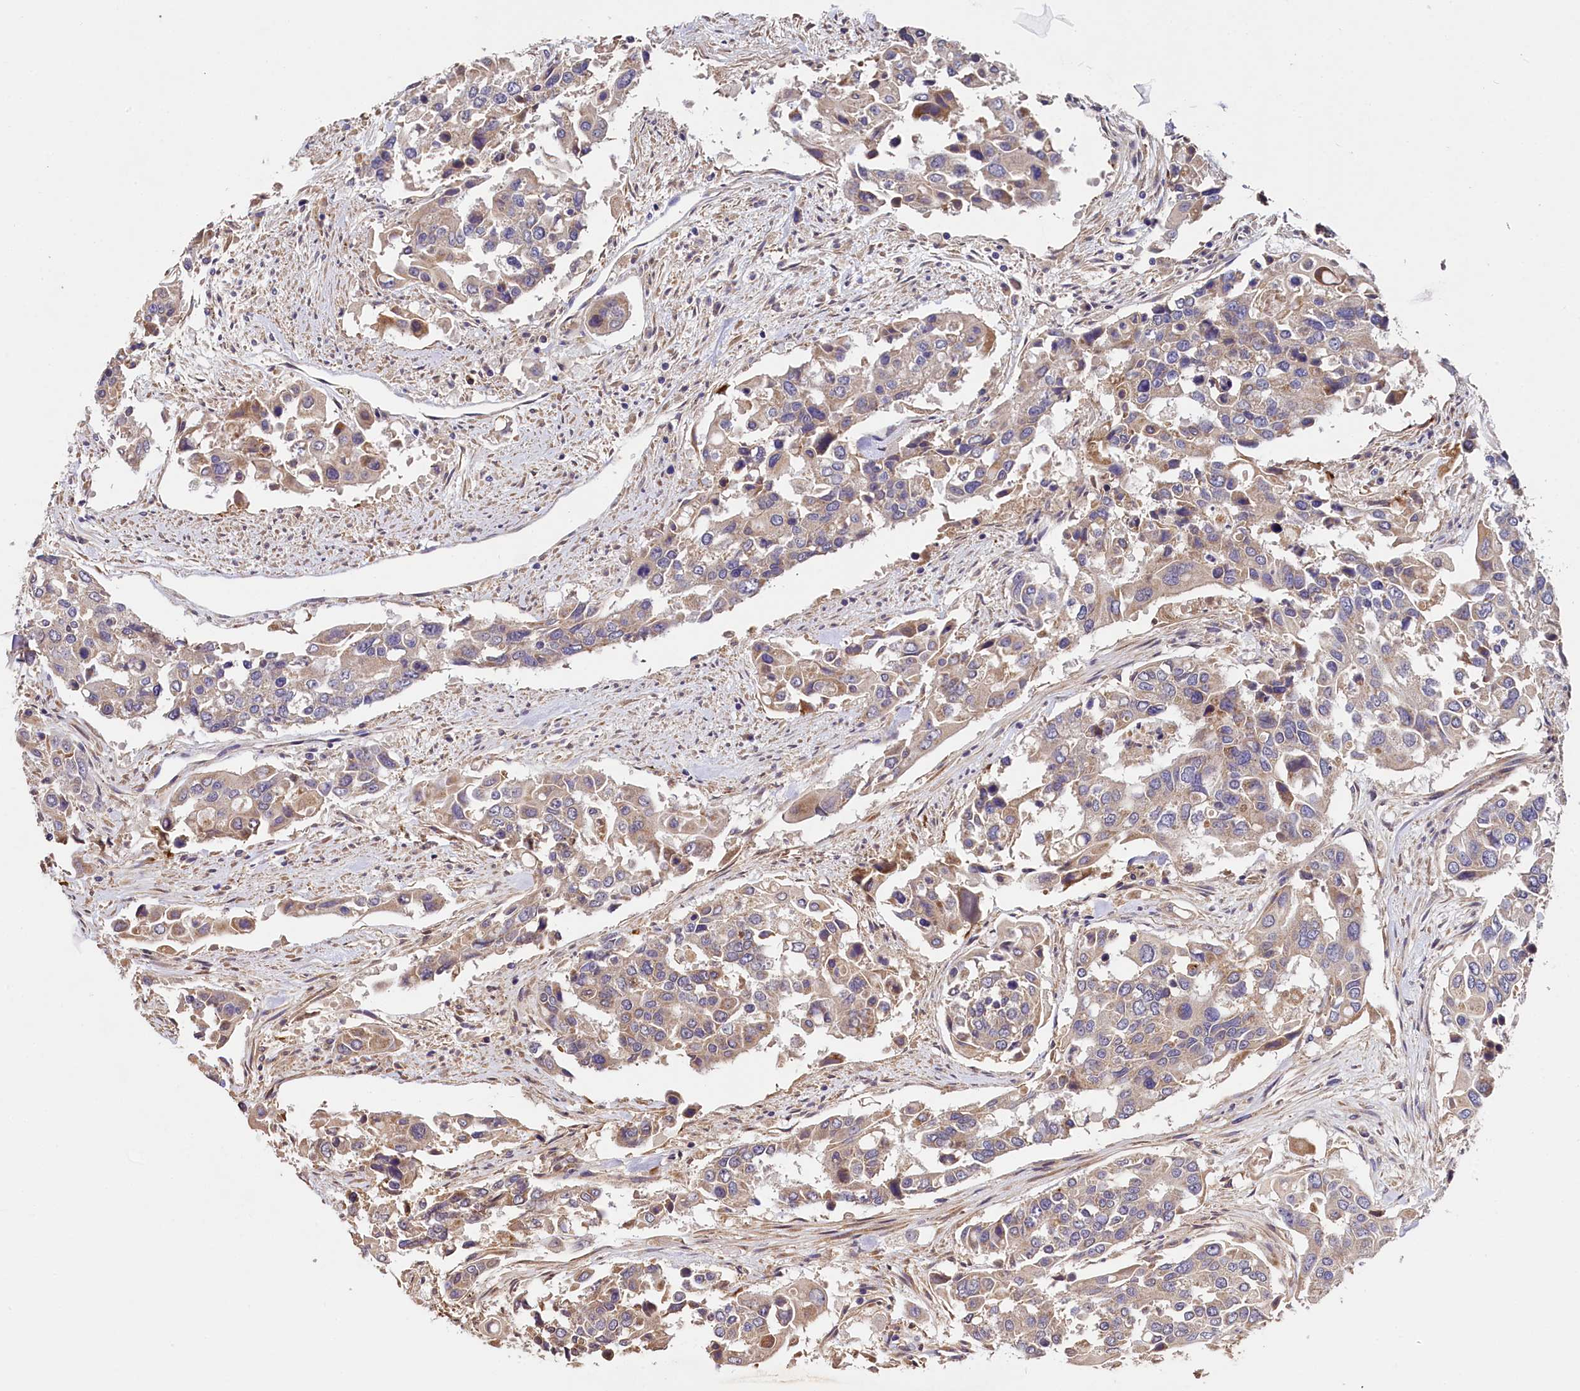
{"staining": {"intensity": "moderate", "quantity": "25%-75%", "location": "cytoplasmic/membranous"}, "tissue": "colorectal cancer", "cell_type": "Tumor cells", "image_type": "cancer", "snomed": [{"axis": "morphology", "description": "Adenocarcinoma, NOS"}, {"axis": "topography", "description": "Colon"}], "caption": "Immunohistochemical staining of human colorectal adenocarcinoma demonstrates medium levels of moderate cytoplasmic/membranous positivity in approximately 25%-75% of tumor cells. The staining was performed using DAB to visualize the protein expression in brown, while the nuclei were stained in blue with hematoxylin (Magnification: 20x).", "gene": "SPRYD3", "patient": {"sex": "male", "age": 77}}